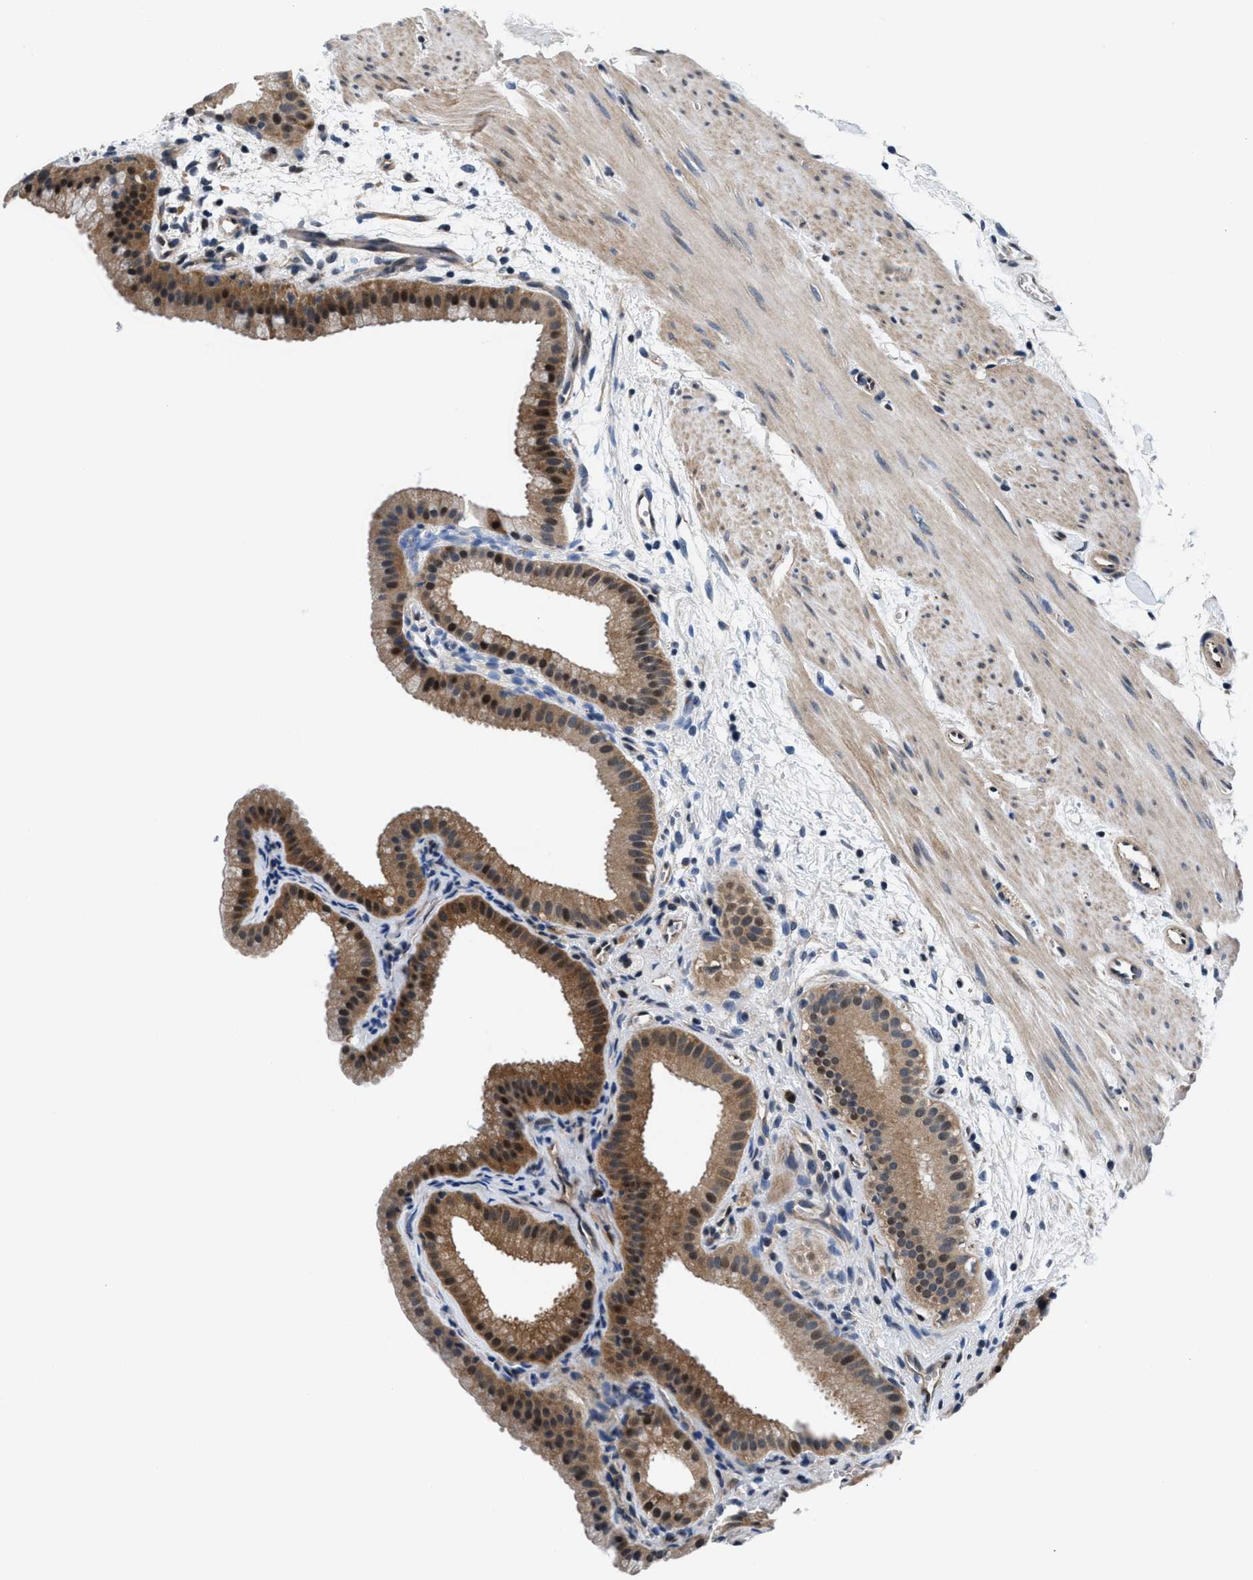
{"staining": {"intensity": "moderate", "quantity": ">75%", "location": "cytoplasmic/membranous"}, "tissue": "gallbladder", "cell_type": "Glandular cells", "image_type": "normal", "snomed": [{"axis": "morphology", "description": "Normal tissue, NOS"}, {"axis": "topography", "description": "Gallbladder"}], "caption": "This is a photomicrograph of immunohistochemistry (IHC) staining of benign gallbladder, which shows moderate positivity in the cytoplasmic/membranous of glandular cells.", "gene": "PRPSAP2", "patient": {"sex": "female", "age": 64}}